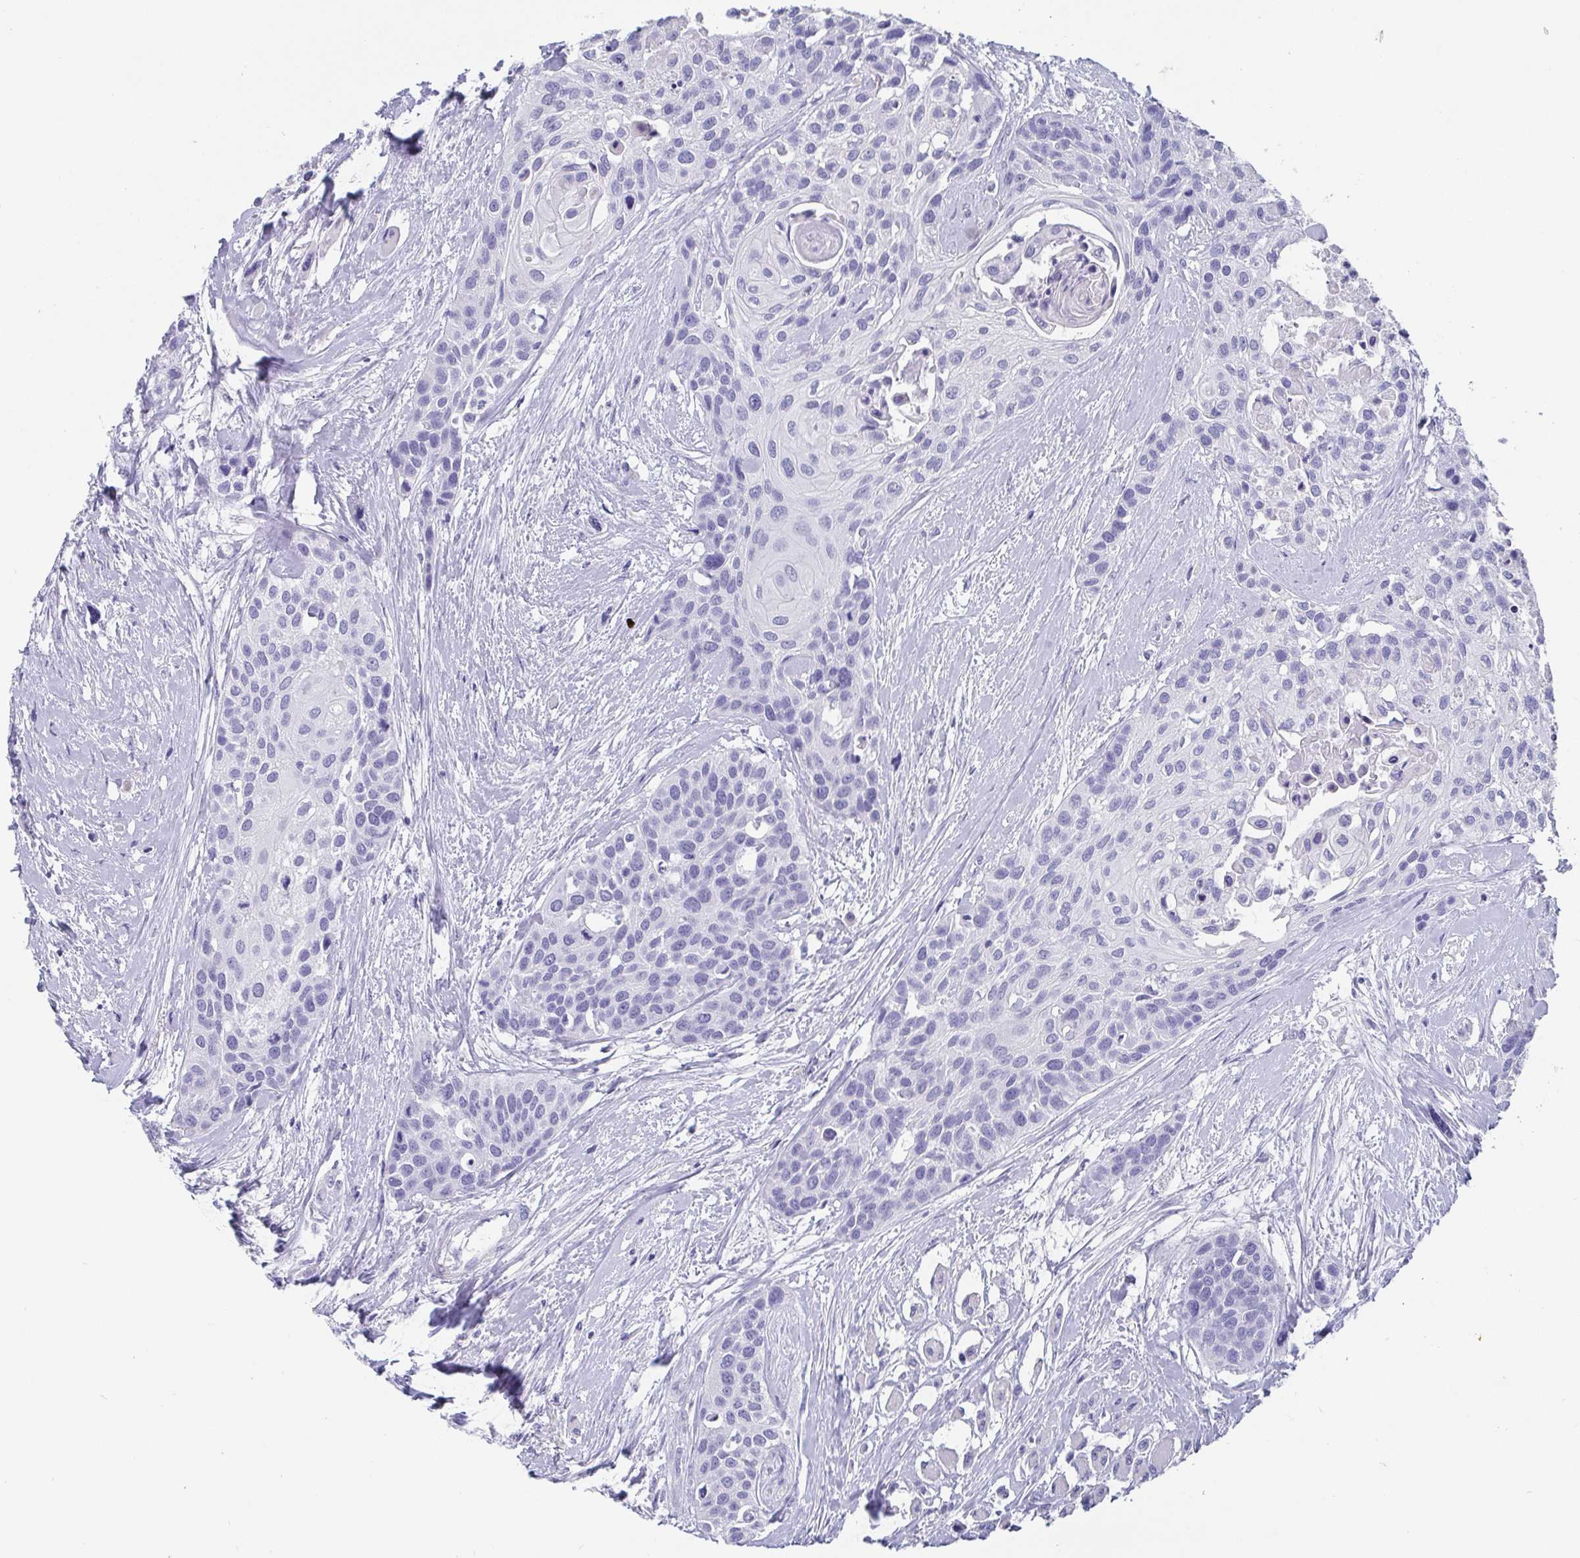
{"staining": {"intensity": "negative", "quantity": "none", "location": "none"}, "tissue": "head and neck cancer", "cell_type": "Tumor cells", "image_type": "cancer", "snomed": [{"axis": "morphology", "description": "Squamous cell carcinoma, NOS"}, {"axis": "topography", "description": "Head-Neck"}], "caption": "Histopathology image shows no protein staining in tumor cells of head and neck squamous cell carcinoma tissue.", "gene": "SCGN", "patient": {"sex": "female", "age": 50}}